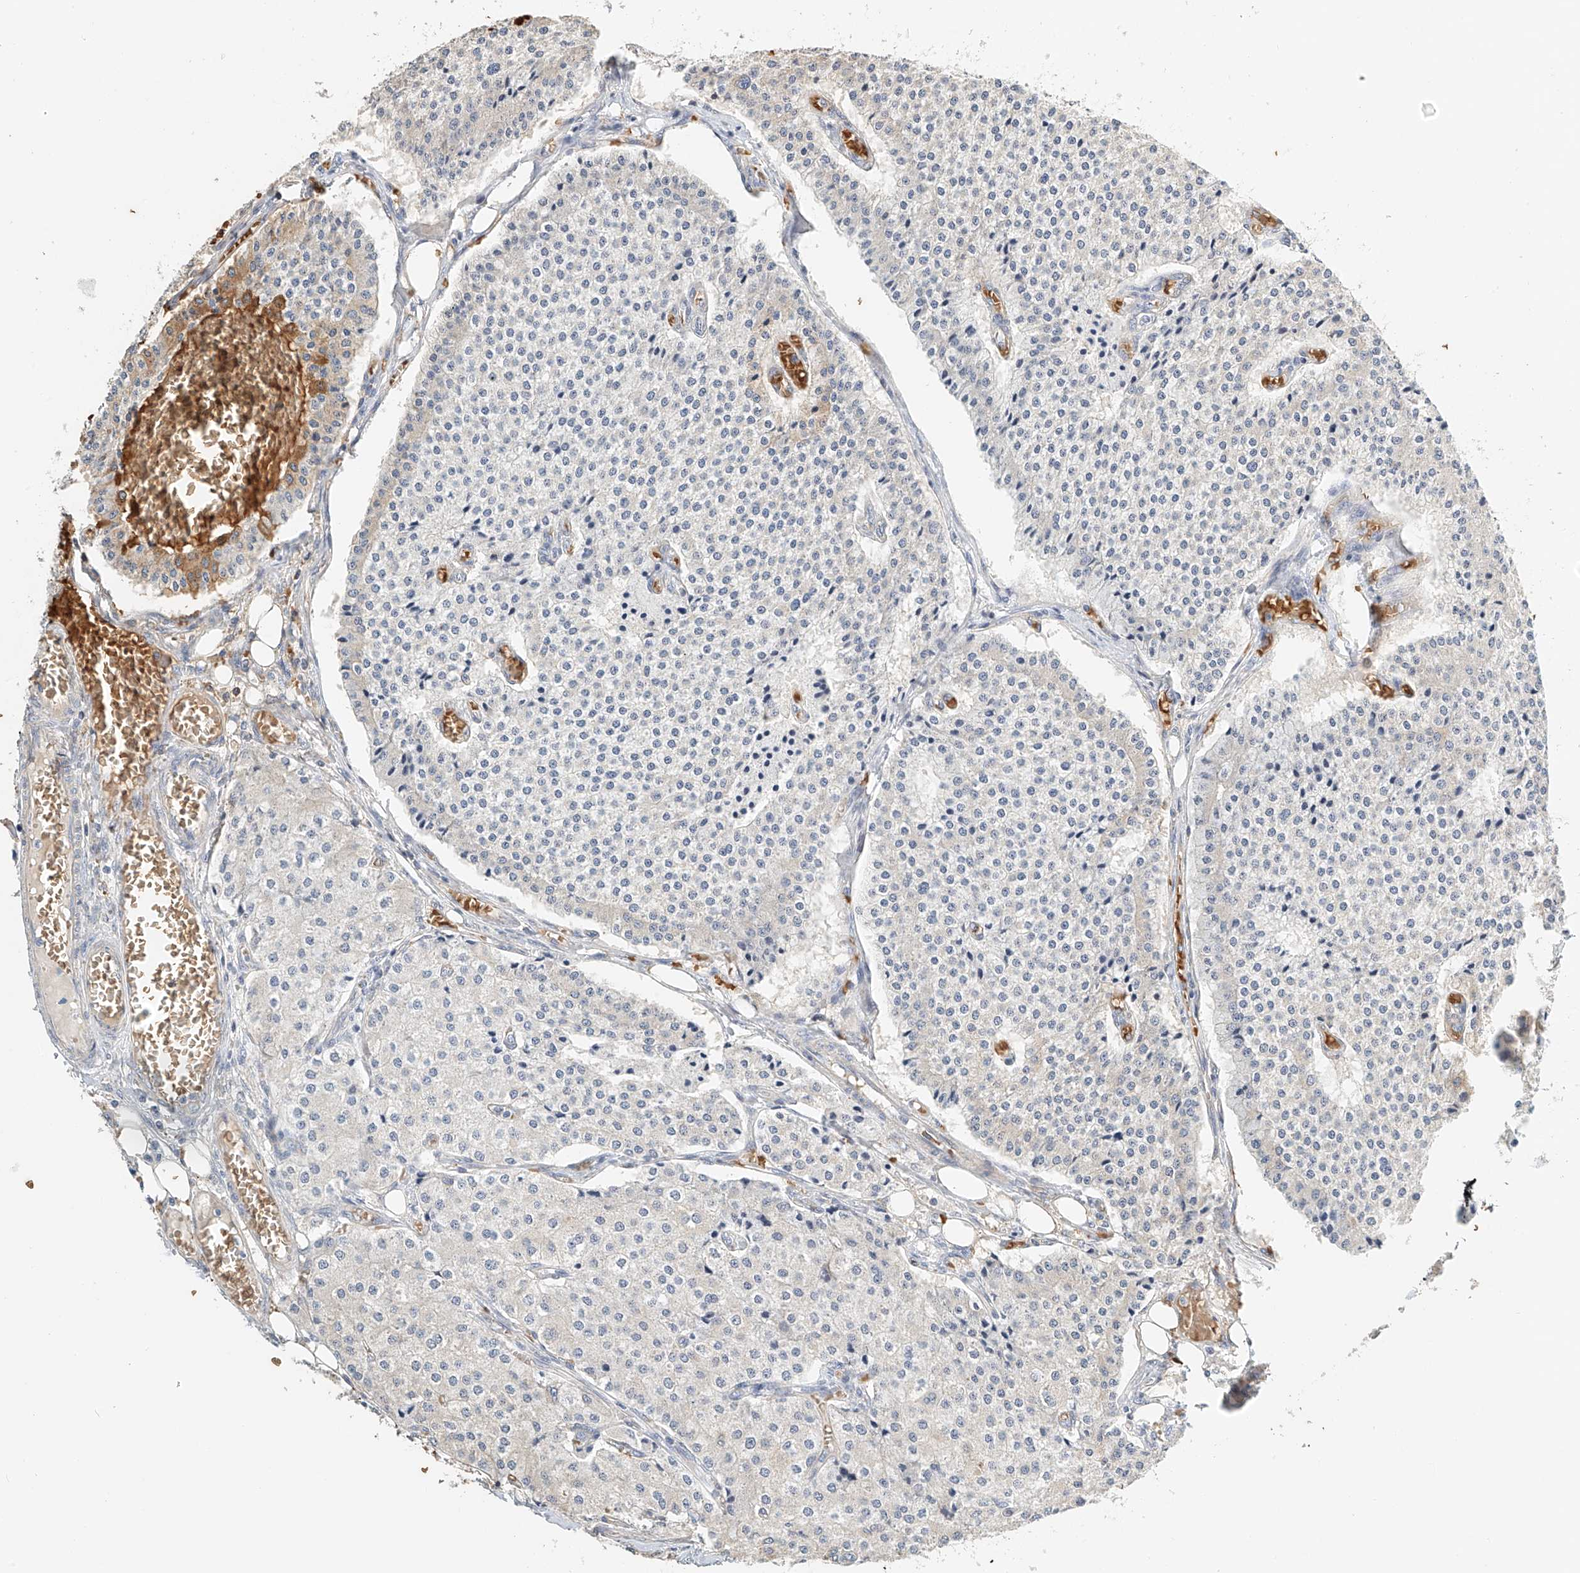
{"staining": {"intensity": "negative", "quantity": "none", "location": "none"}, "tissue": "carcinoid", "cell_type": "Tumor cells", "image_type": "cancer", "snomed": [{"axis": "morphology", "description": "Carcinoid, malignant, NOS"}, {"axis": "topography", "description": "Colon"}], "caption": "Immunohistochemical staining of carcinoid demonstrates no significant expression in tumor cells.", "gene": "RCAN3", "patient": {"sex": "female", "age": 52}}